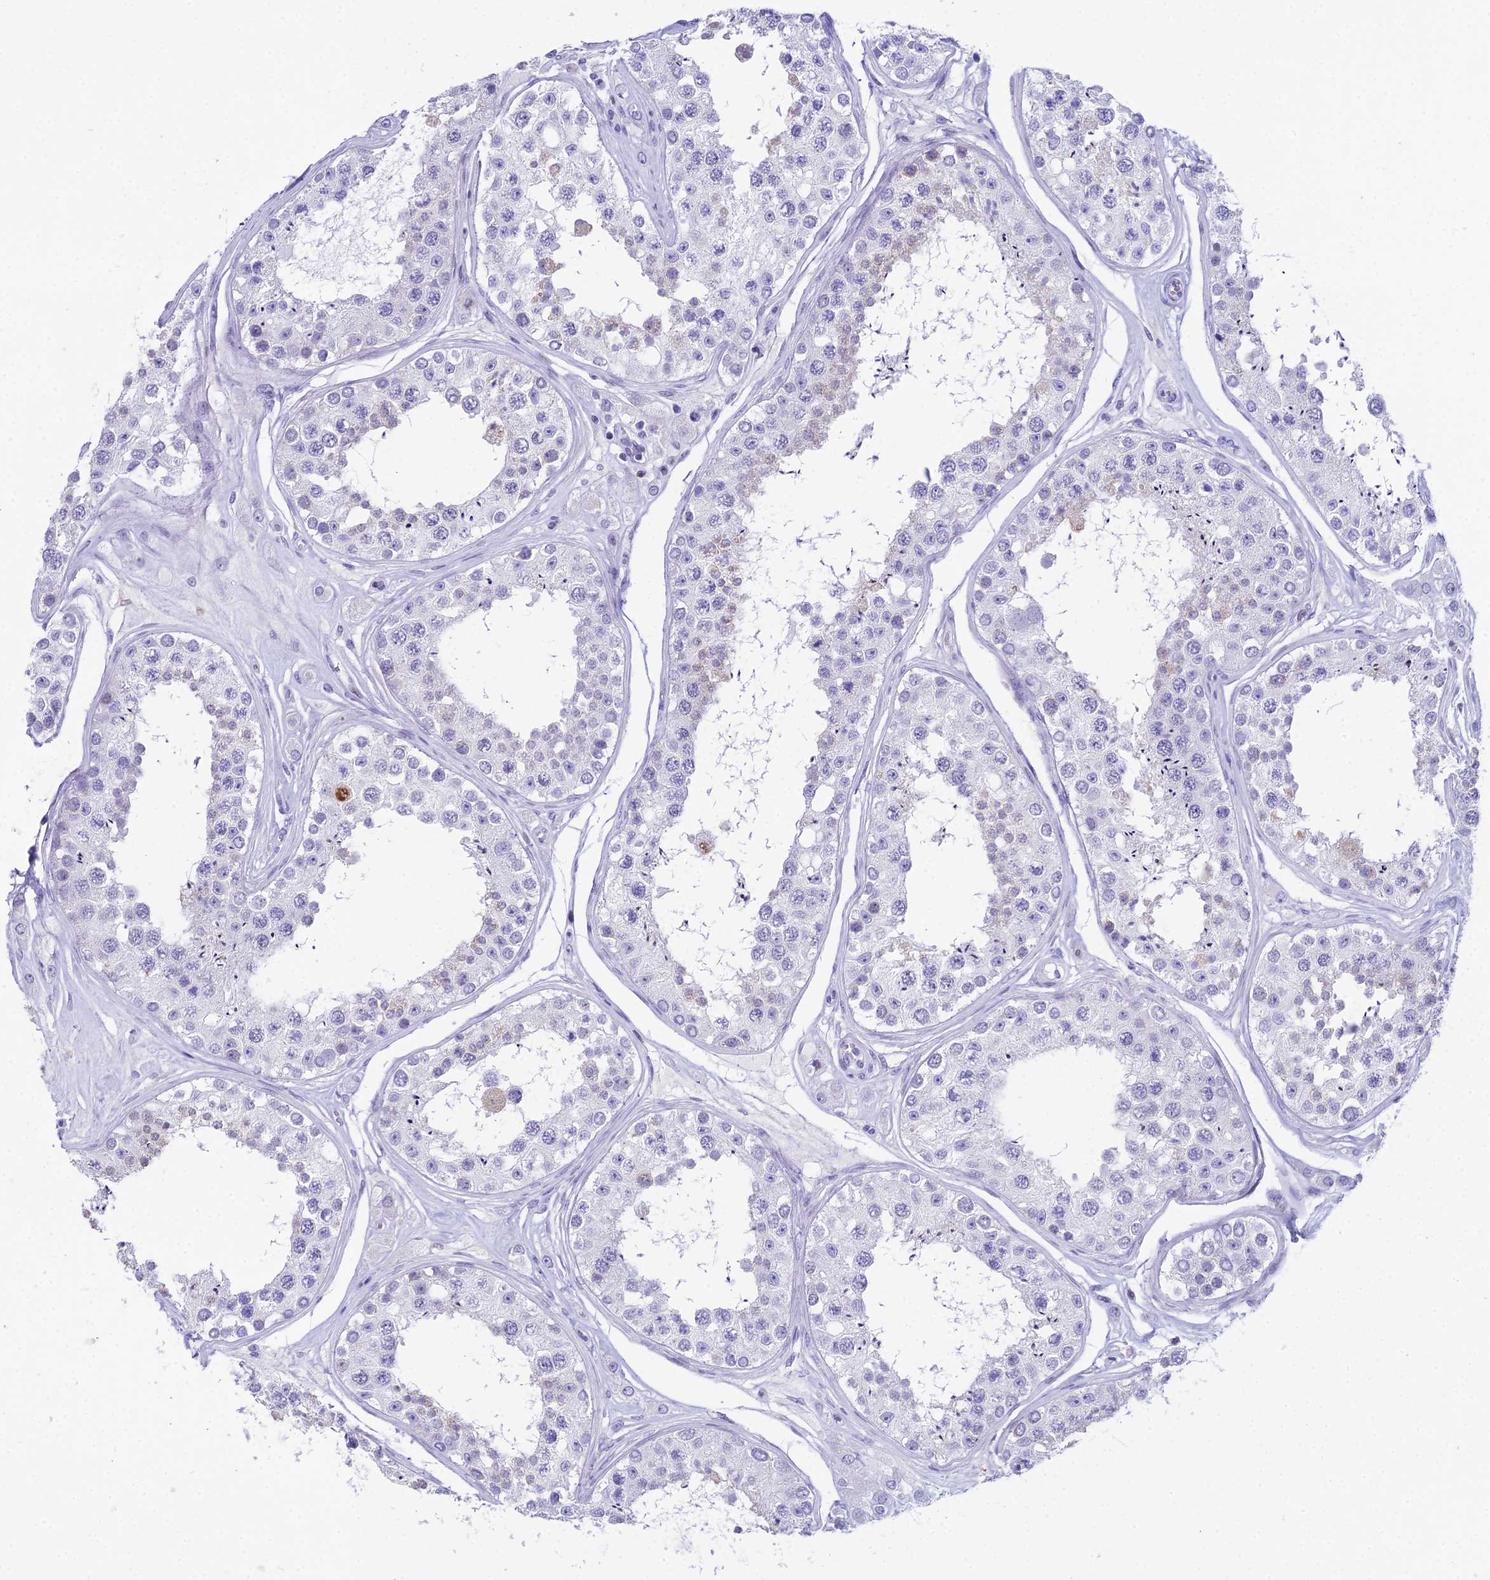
{"staining": {"intensity": "weak", "quantity": "<25%", "location": "nuclear"}, "tissue": "testis", "cell_type": "Cells in seminiferous ducts", "image_type": "normal", "snomed": [{"axis": "morphology", "description": "Normal tissue, NOS"}, {"axis": "topography", "description": "Testis"}], "caption": "IHC image of unremarkable human testis stained for a protein (brown), which shows no positivity in cells in seminiferous ducts. (DAB immunohistochemistry, high magnification).", "gene": "CC2D2A", "patient": {"sex": "male", "age": 25}}